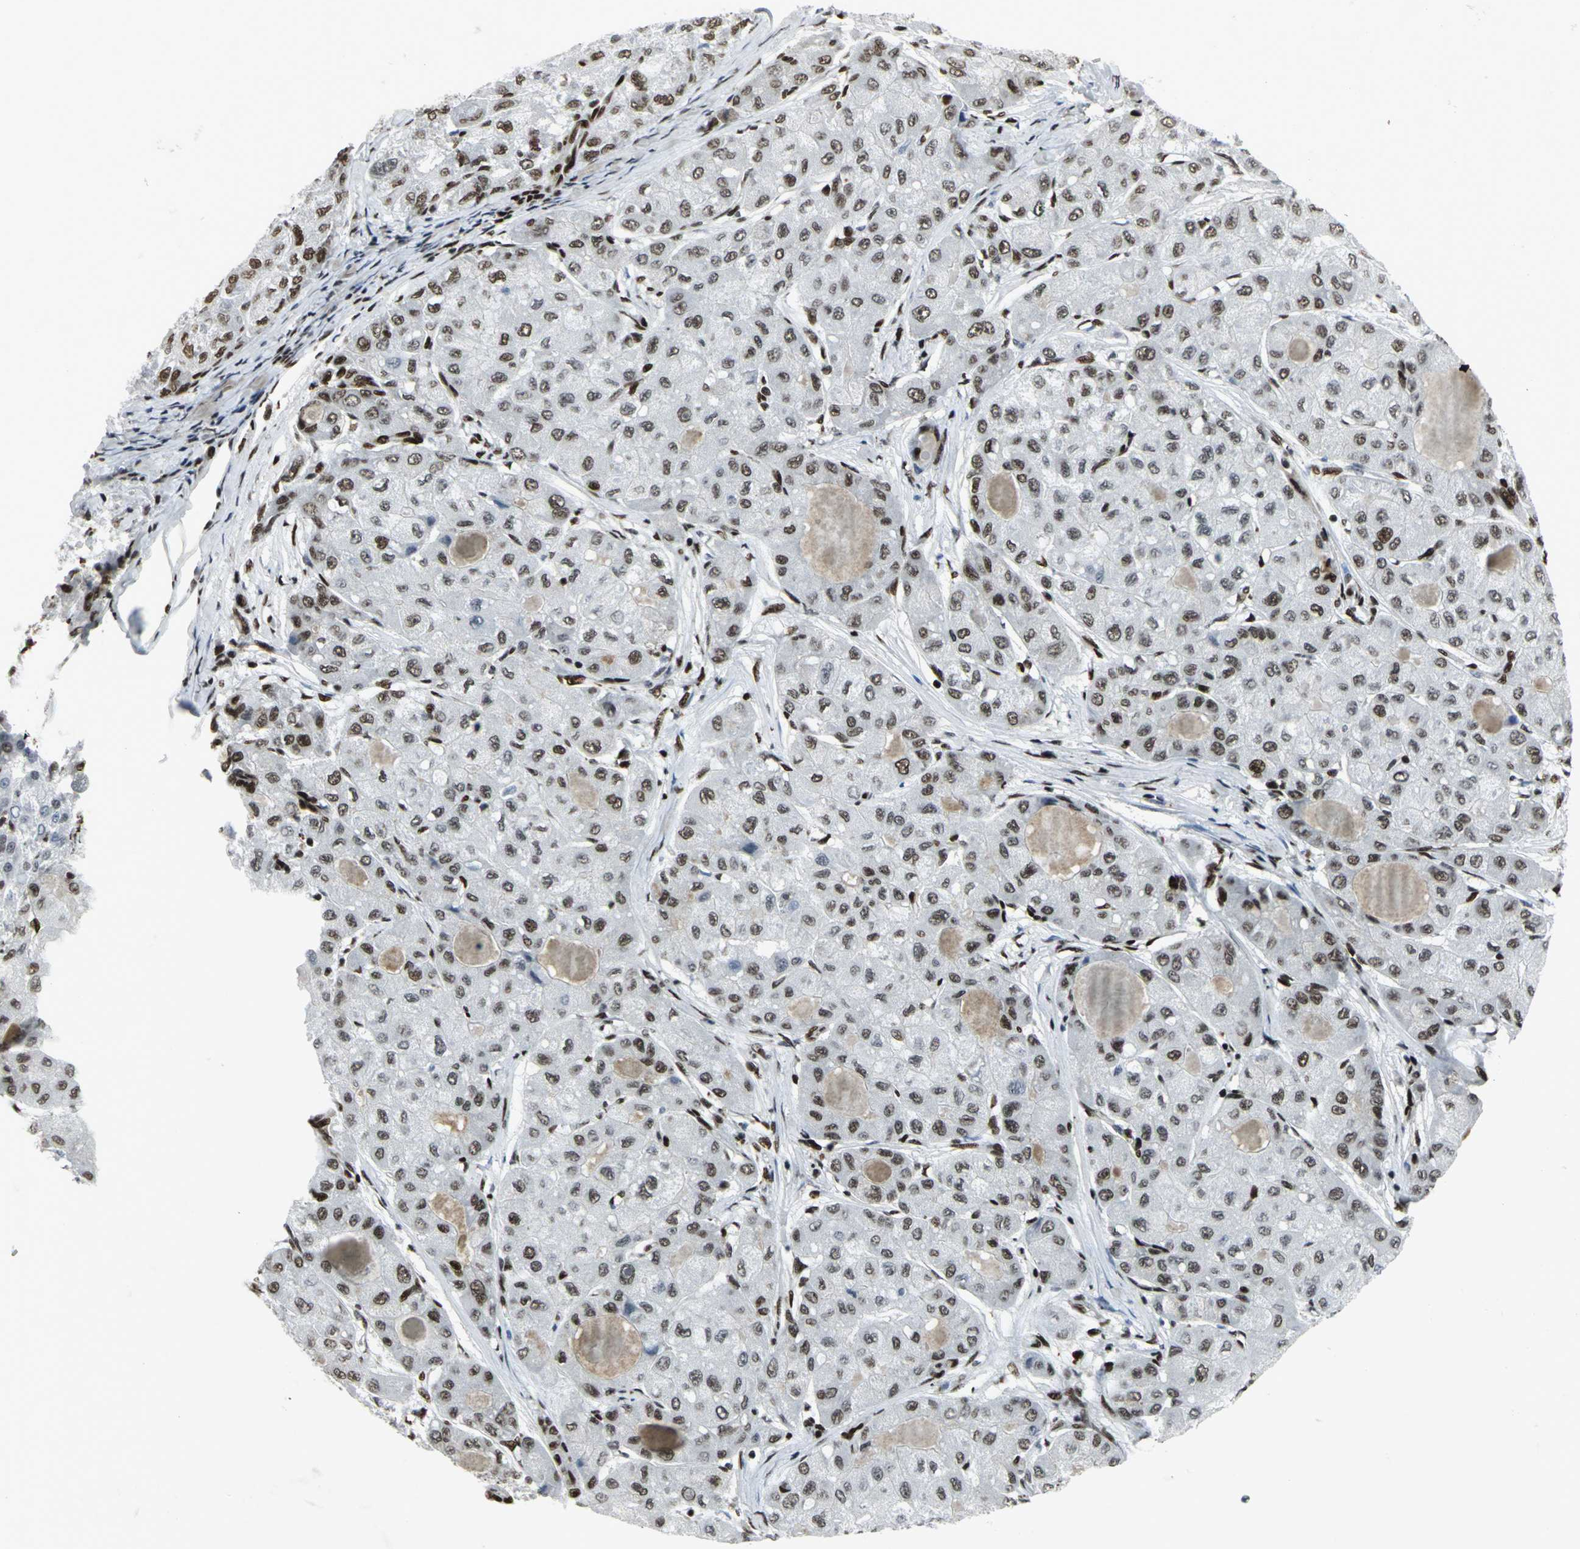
{"staining": {"intensity": "moderate", "quantity": ">75%", "location": "nuclear"}, "tissue": "liver cancer", "cell_type": "Tumor cells", "image_type": "cancer", "snomed": [{"axis": "morphology", "description": "Carcinoma, Hepatocellular, NOS"}, {"axis": "topography", "description": "Liver"}], "caption": "Immunohistochemistry (IHC) photomicrograph of human liver cancer (hepatocellular carcinoma) stained for a protein (brown), which displays medium levels of moderate nuclear positivity in about >75% of tumor cells.", "gene": "SMARCA4", "patient": {"sex": "male", "age": 80}}